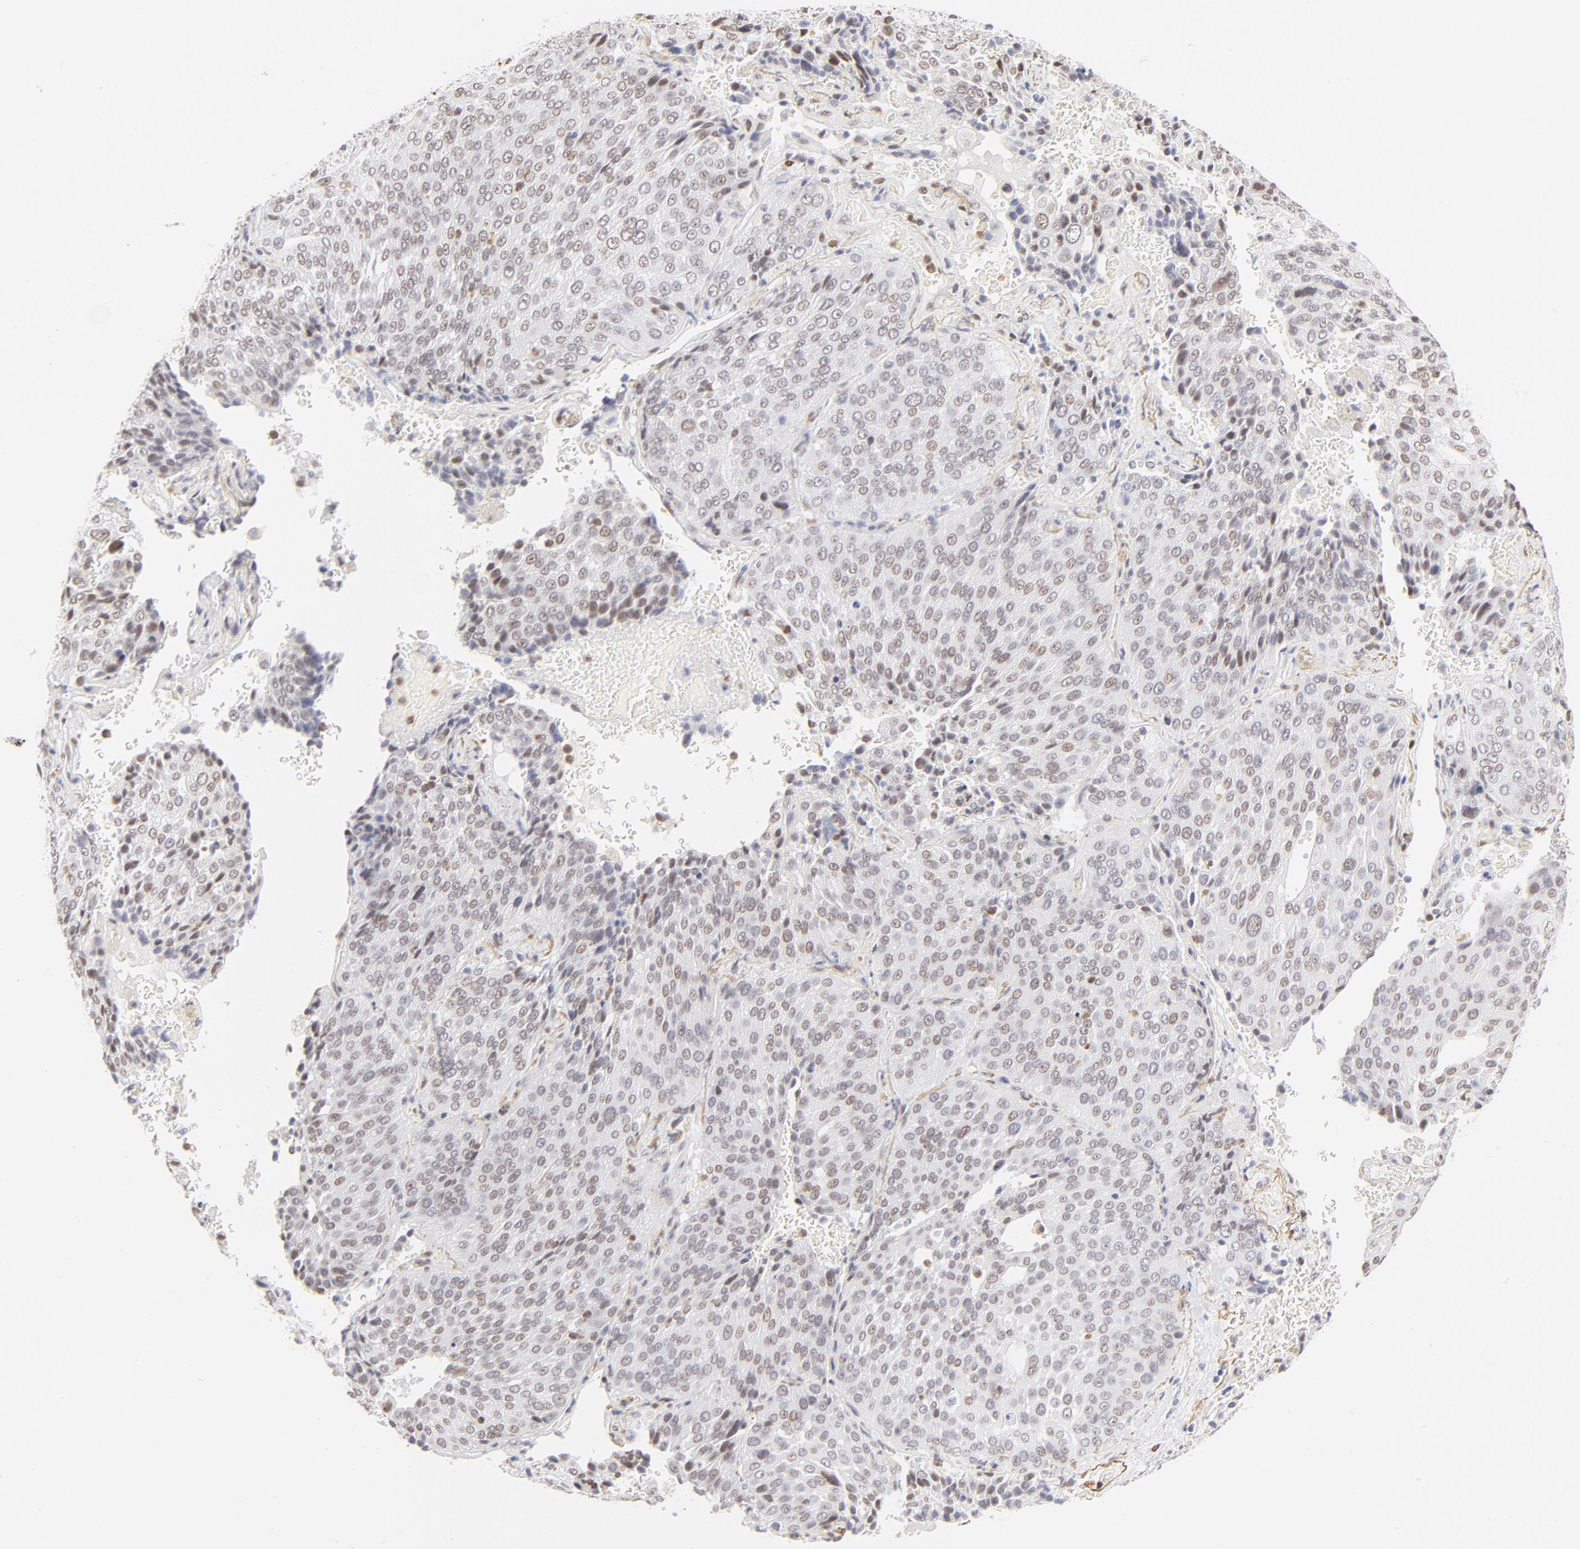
{"staining": {"intensity": "weak", "quantity": "<25%", "location": "nuclear"}, "tissue": "lung cancer", "cell_type": "Tumor cells", "image_type": "cancer", "snomed": [{"axis": "morphology", "description": "Squamous cell carcinoma, NOS"}, {"axis": "topography", "description": "Lung"}], "caption": "Tumor cells show no significant protein expression in lung cancer (squamous cell carcinoma).", "gene": "PBX1", "patient": {"sex": "male", "age": 54}}